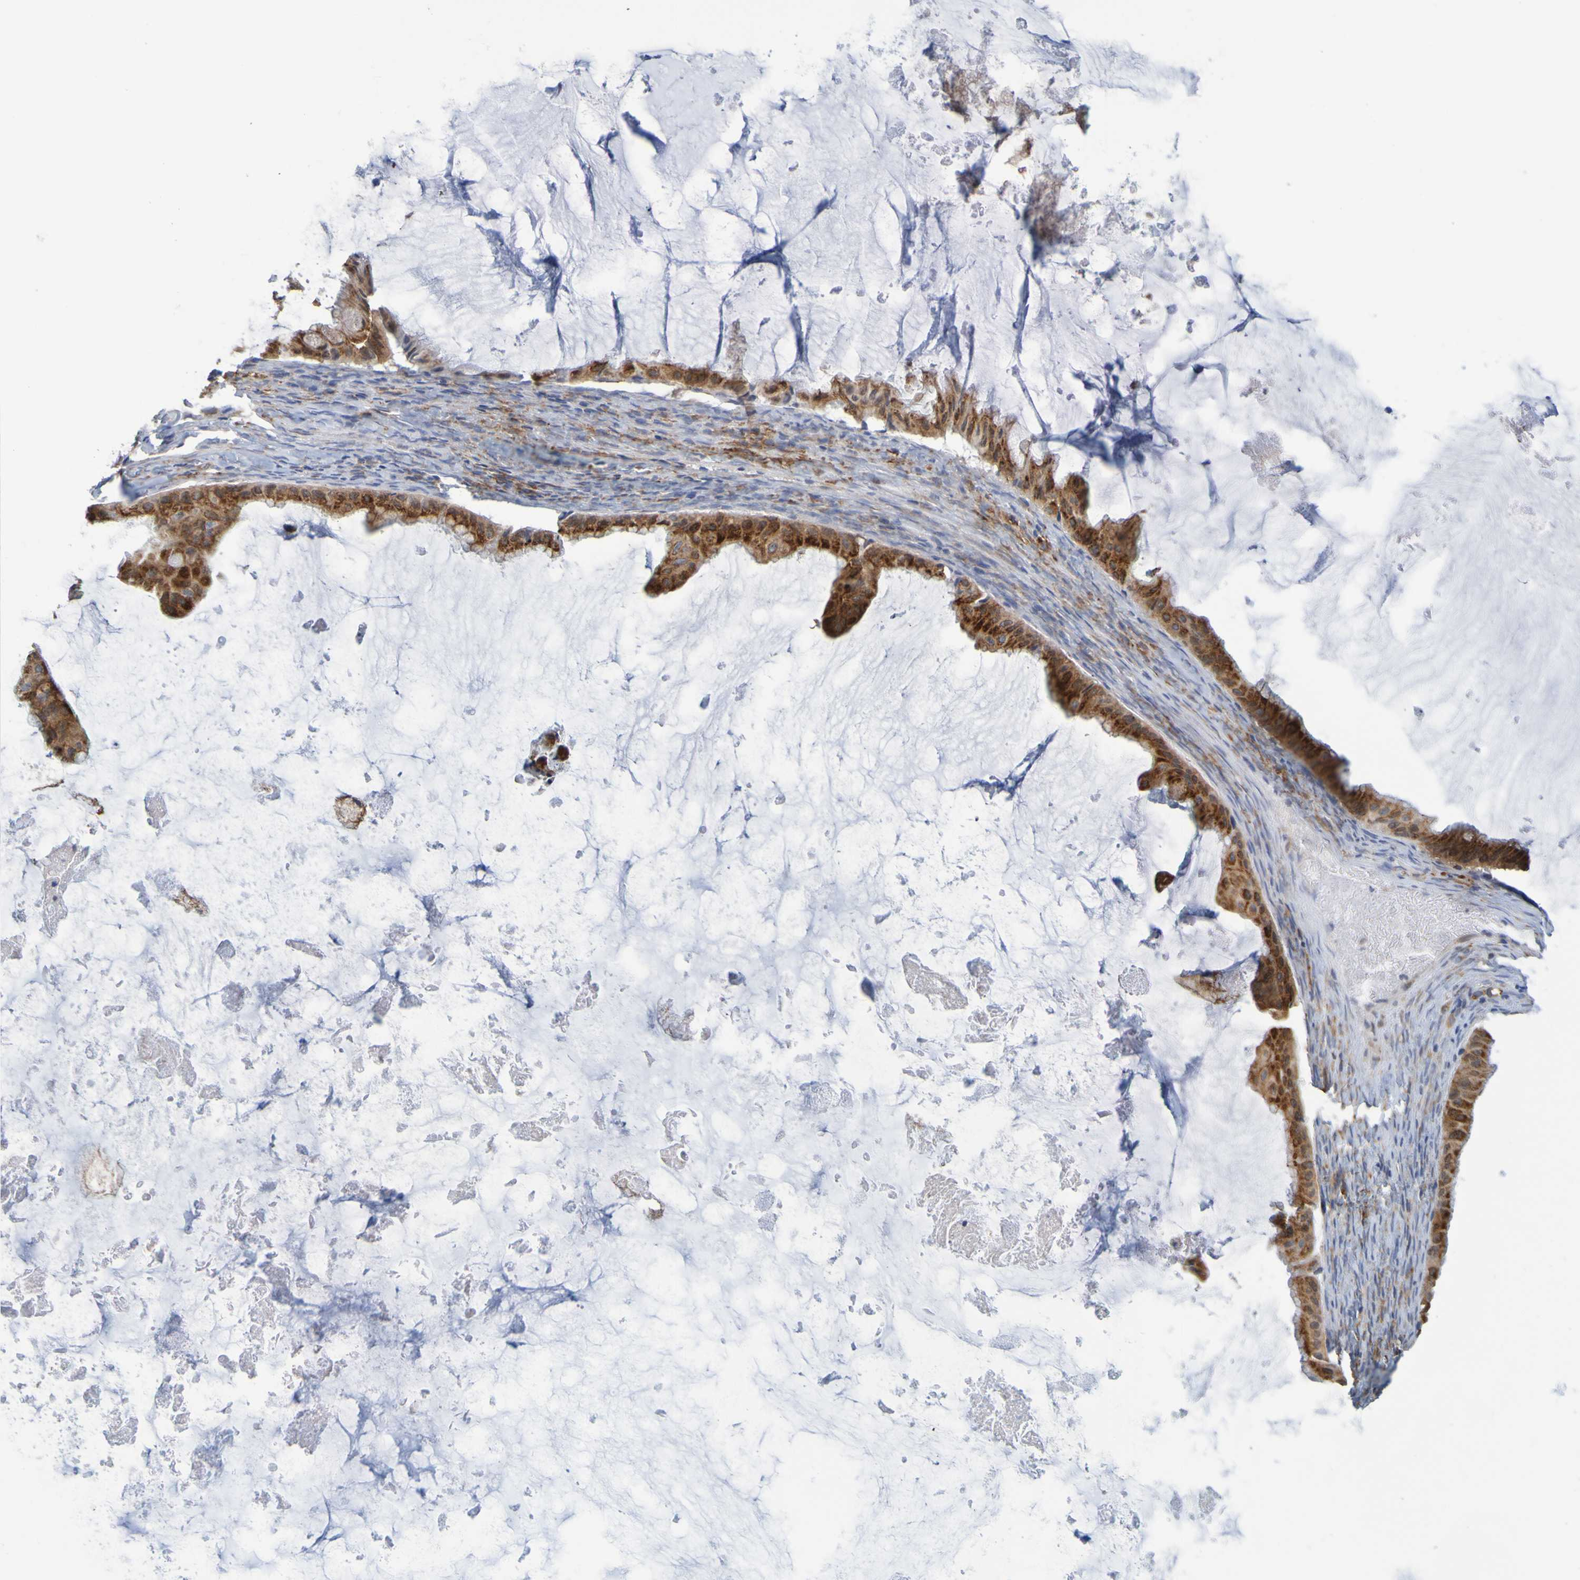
{"staining": {"intensity": "strong", "quantity": ">75%", "location": "cytoplasmic/membranous"}, "tissue": "ovarian cancer", "cell_type": "Tumor cells", "image_type": "cancer", "snomed": [{"axis": "morphology", "description": "Cystadenocarcinoma, mucinous, NOS"}, {"axis": "topography", "description": "Ovary"}], "caption": "Mucinous cystadenocarcinoma (ovarian) stained for a protein exhibits strong cytoplasmic/membranous positivity in tumor cells. (IHC, brightfield microscopy, high magnification).", "gene": "SIL1", "patient": {"sex": "female", "age": 61}}